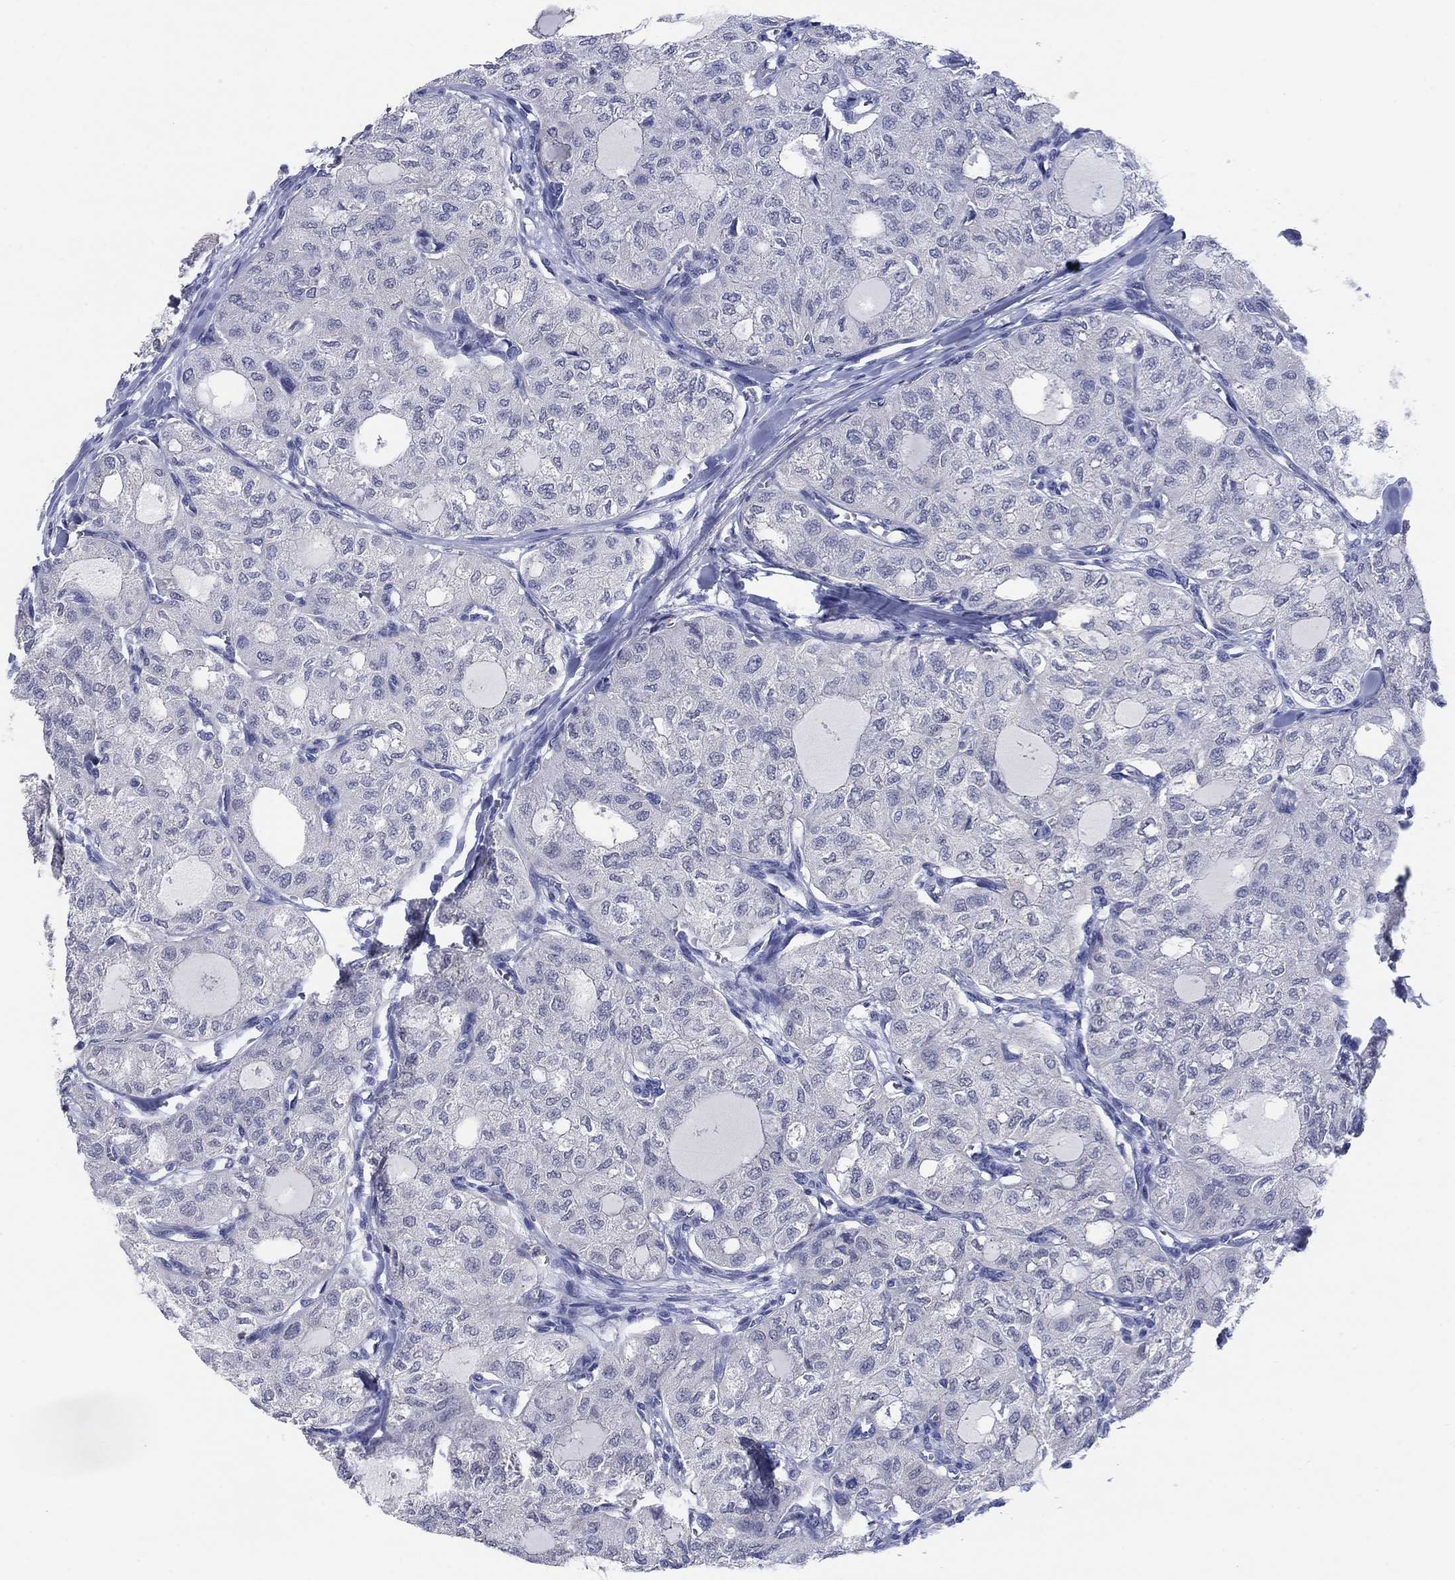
{"staining": {"intensity": "negative", "quantity": "none", "location": "none"}, "tissue": "thyroid cancer", "cell_type": "Tumor cells", "image_type": "cancer", "snomed": [{"axis": "morphology", "description": "Follicular adenoma carcinoma, NOS"}, {"axis": "topography", "description": "Thyroid gland"}], "caption": "This is an immunohistochemistry (IHC) photomicrograph of human thyroid cancer. There is no positivity in tumor cells.", "gene": "FER1L6", "patient": {"sex": "male", "age": 75}}